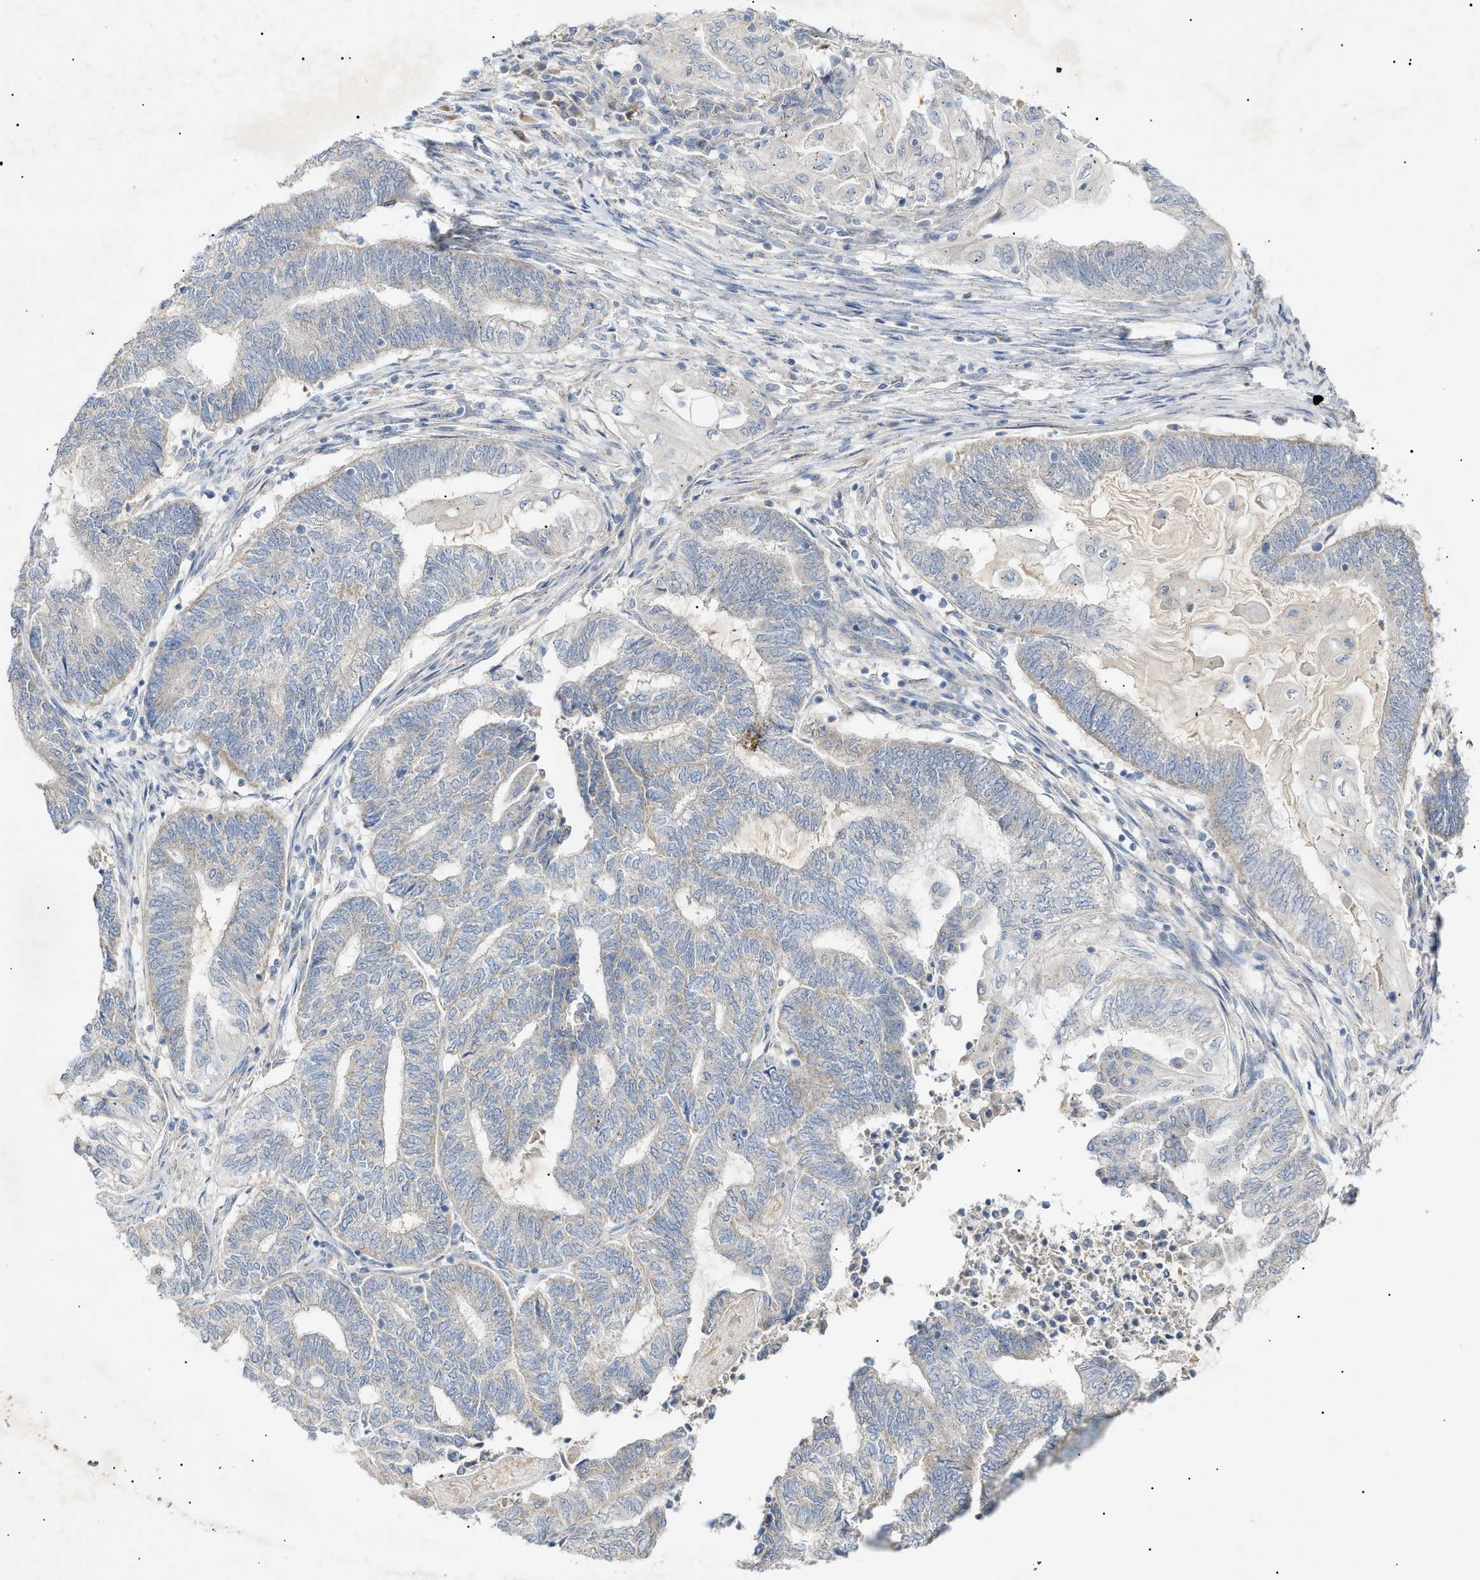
{"staining": {"intensity": "negative", "quantity": "none", "location": "none"}, "tissue": "endometrial cancer", "cell_type": "Tumor cells", "image_type": "cancer", "snomed": [{"axis": "morphology", "description": "Adenocarcinoma, NOS"}, {"axis": "topography", "description": "Uterus"}, {"axis": "topography", "description": "Endometrium"}], "caption": "A high-resolution photomicrograph shows immunohistochemistry (IHC) staining of endometrial adenocarcinoma, which demonstrates no significant expression in tumor cells.", "gene": "SLC25A31", "patient": {"sex": "female", "age": 70}}